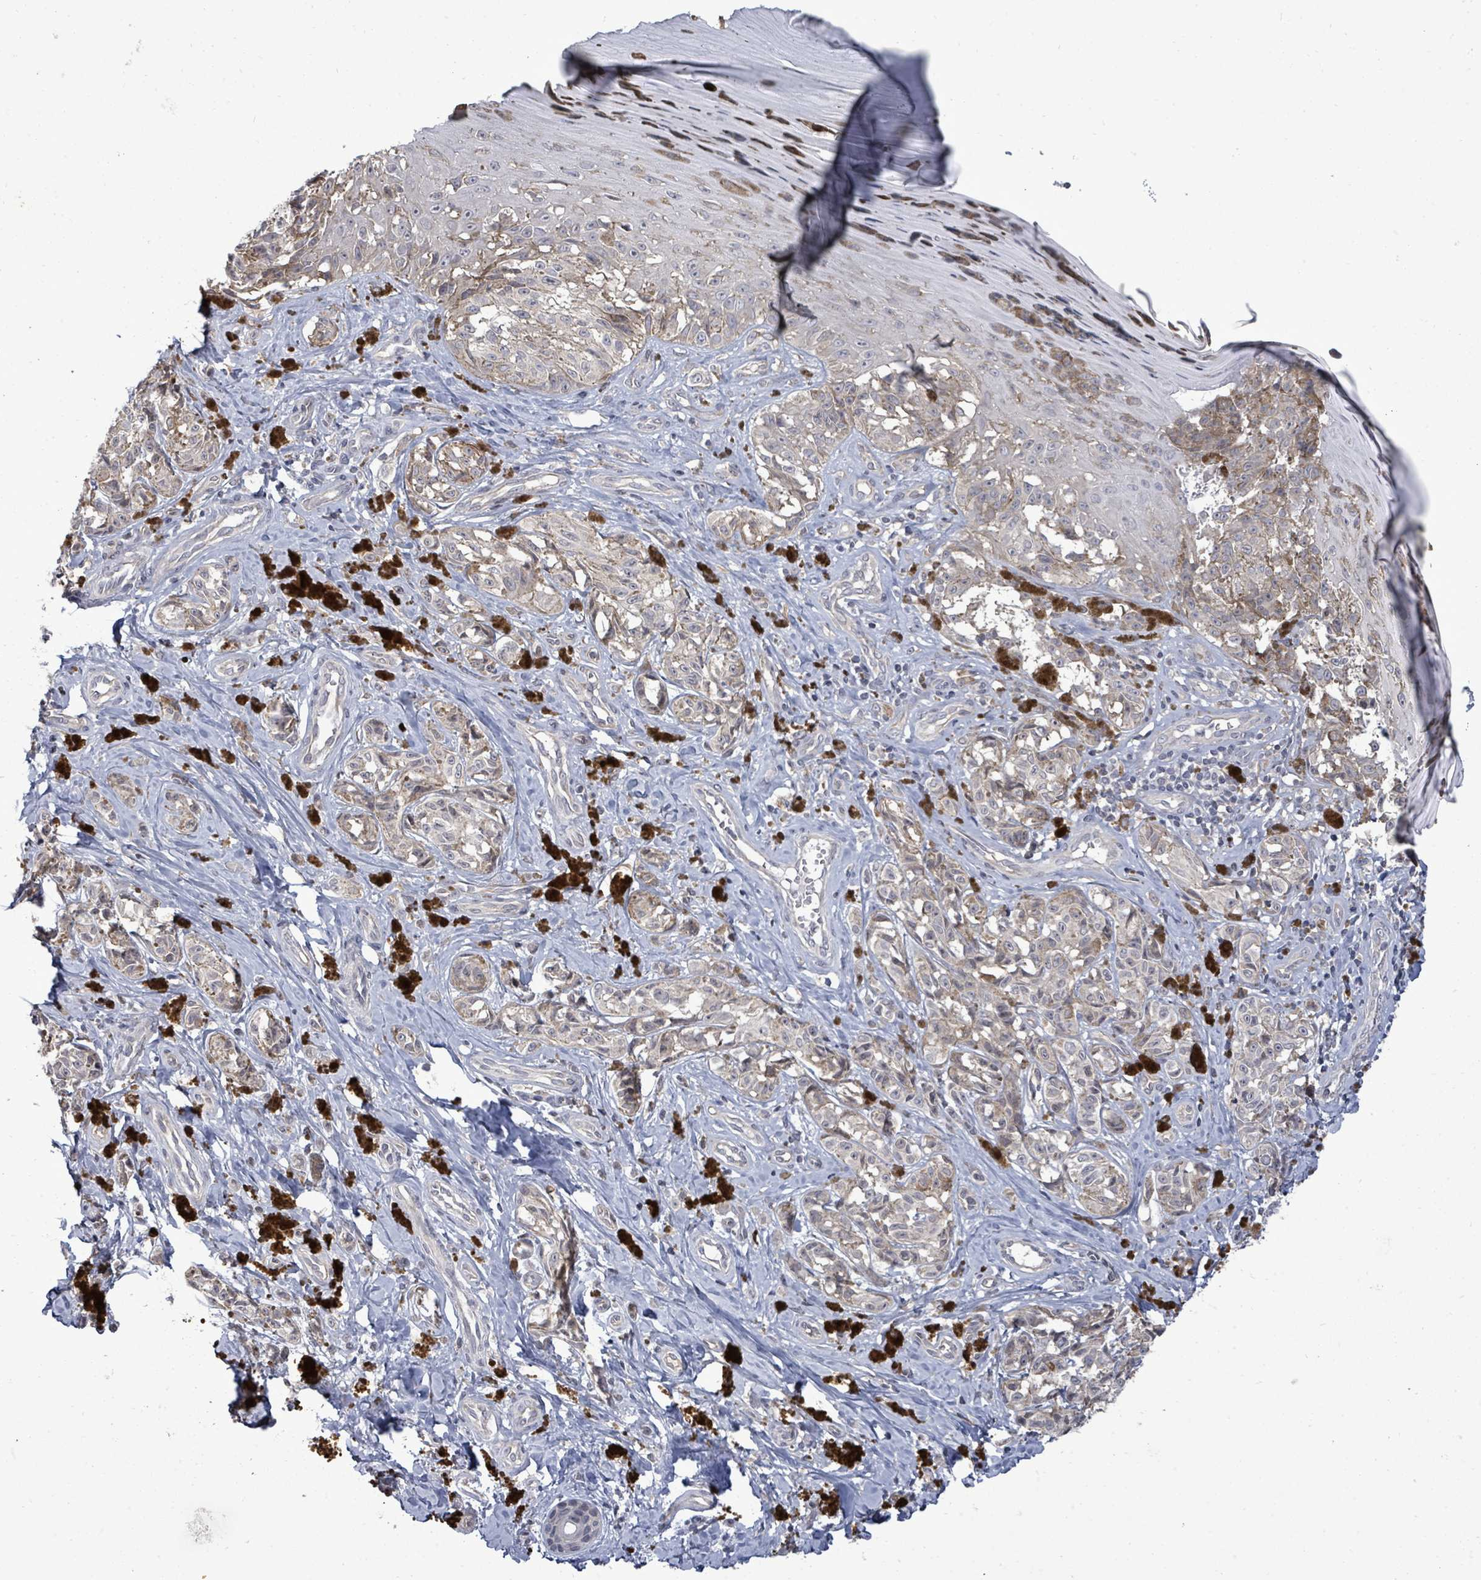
{"staining": {"intensity": "negative", "quantity": "none", "location": "none"}, "tissue": "melanoma", "cell_type": "Tumor cells", "image_type": "cancer", "snomed": [{"axis": "morphology", "description": "Malignant melanoma, NOS"}, {"axis": "topography", "description": "Skin"}], "caption": "An IHC photomicrograph of malignant melanoma is shown. There is no staining in tumor cells of malignant melanoma.", "gene": "POMGNT2", "patient": {"sex": "female", "age": 65}}